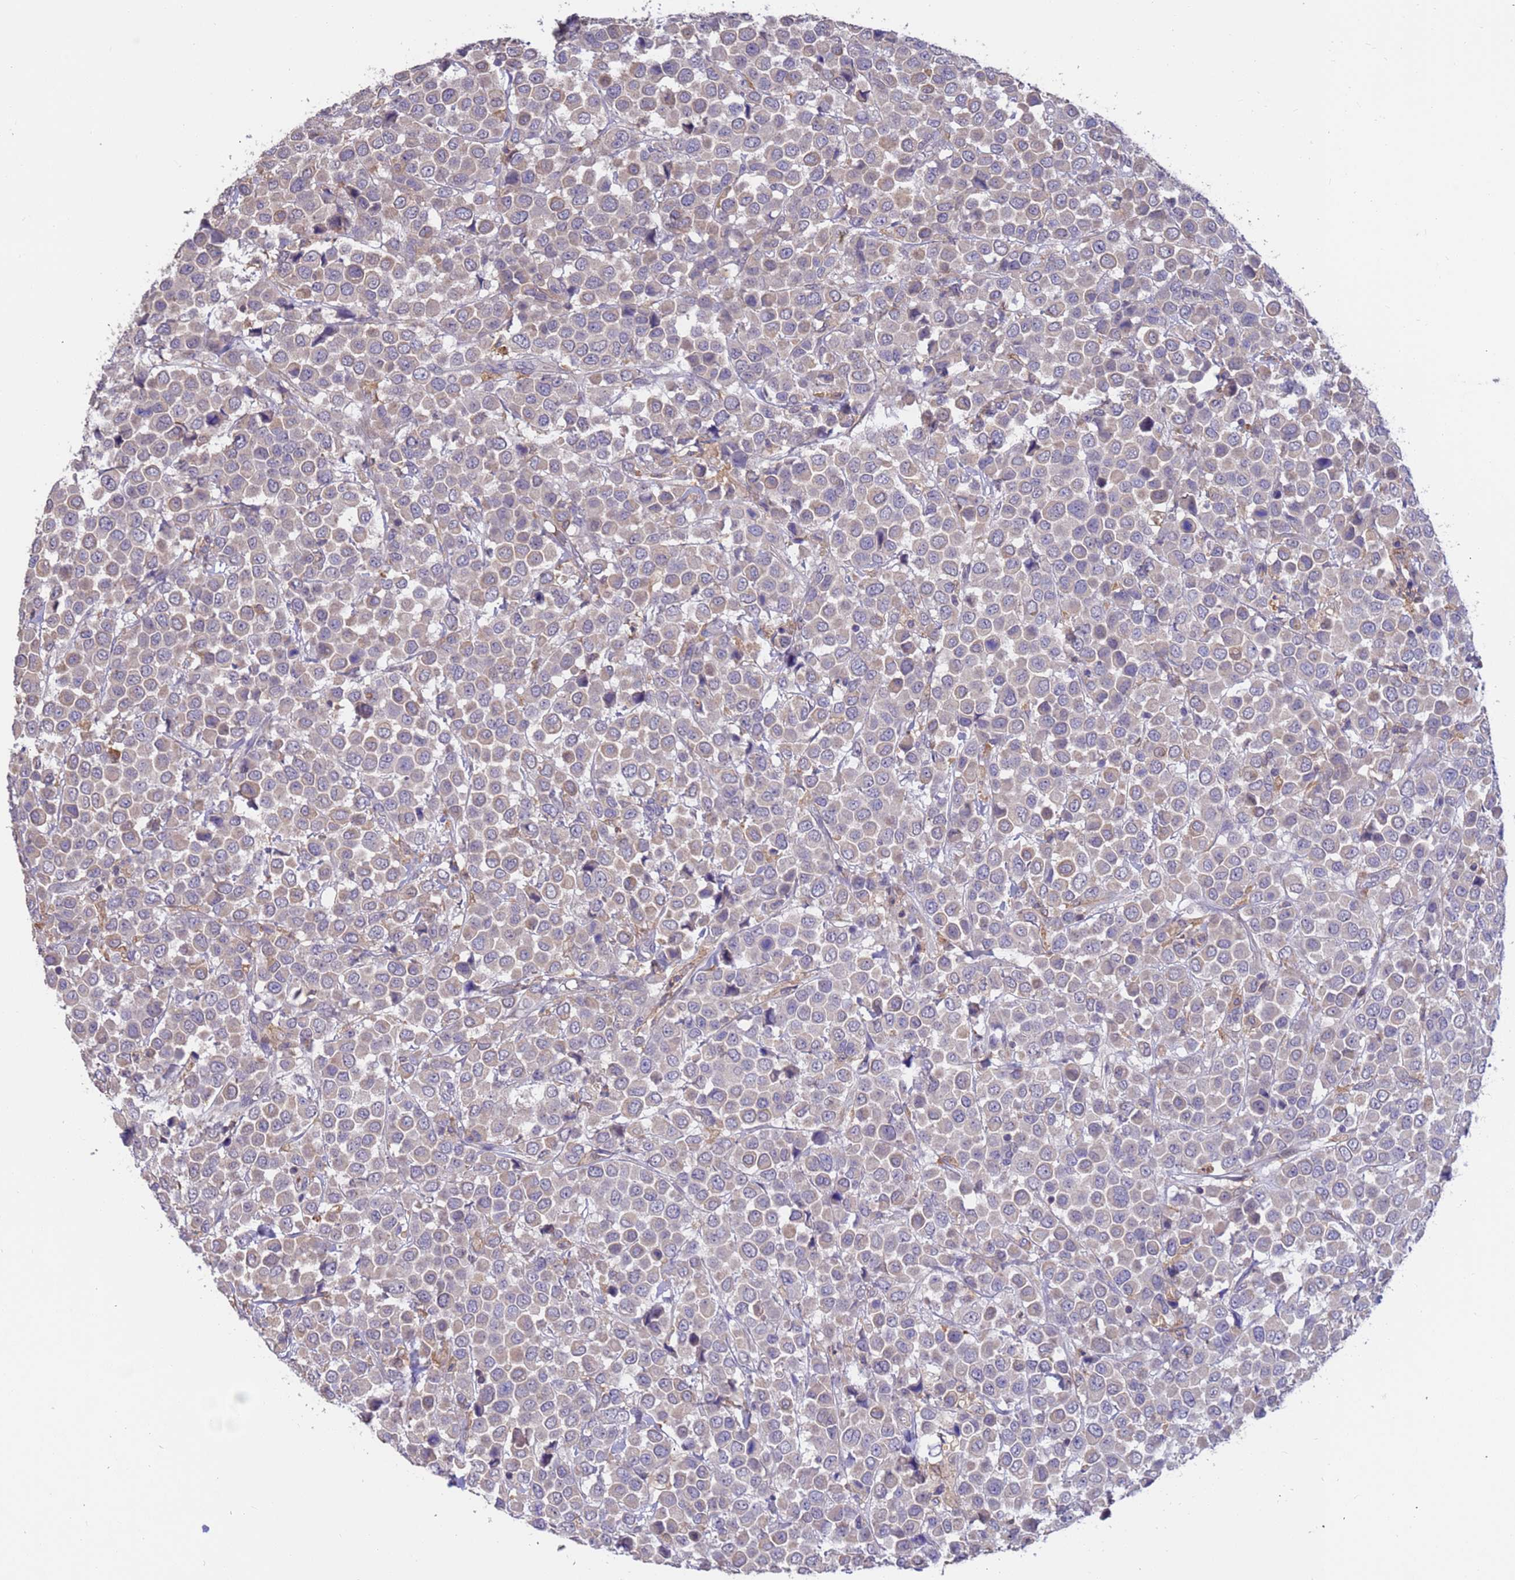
{"staining": {"intensity": "weak", "quantity": "<25%", "location": "cytoplasmic/membranous"}, "tissue": "breast cancer", "cell_type": "Tumor cells", "image_type": "cancer", "snomed": [{"axis": "morphology", "description": "Duct carcinoma"}, {"axis": "topography", "description": "Breast"}], "caption": "DAB (3,3'-diaminobenzidine) immunohistochemical staining of breast cancer demonstrates no significant positivity in tumor cells.", "gene": "AMPD3", "patient": {"sex": "female", "age": 61}}